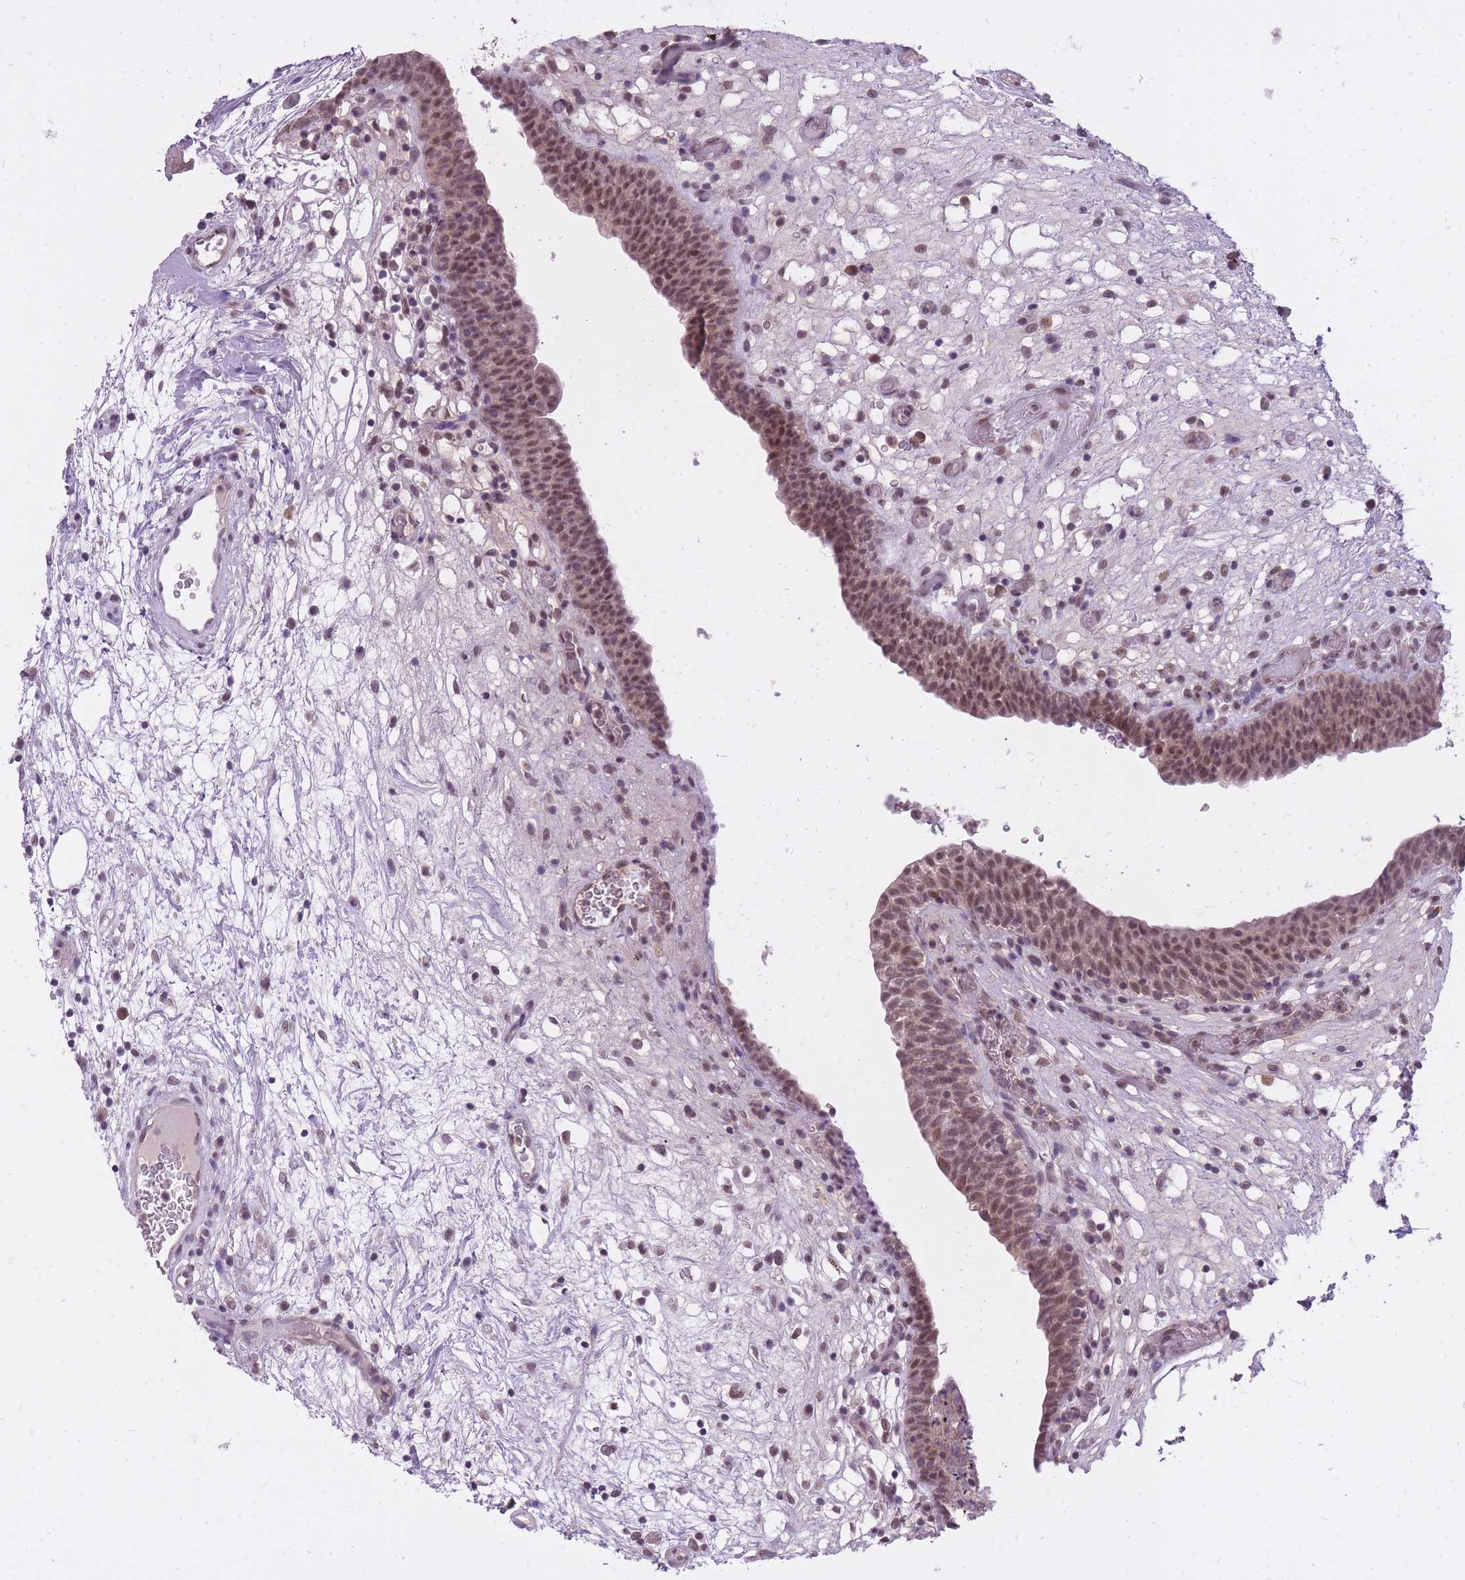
{"staining": {"intensity": "moderate", "quantity": ">75%", "location": "nuclear"}, "tissue": "urinary bladder", "cell_type": "Urothelial cells", "image_type": "normal", "snomed": [{"axis": "morphology", "description": "Normal tissue, NOS"}, {"axis": "topography", "description": "Urinary bladder"}], "caption": "Urothelial cells reveal moderate nuclear expression in approximately >75% of cells in normal urinary bladder. The staining was performed using DAB (3,3'-diaminobenzidine), with brown indicating positive protein expression. Nuclei are stained blue with hematoxylin.", "gene": "TIGD1", "patient": {"sex": "male", "age": 71}}